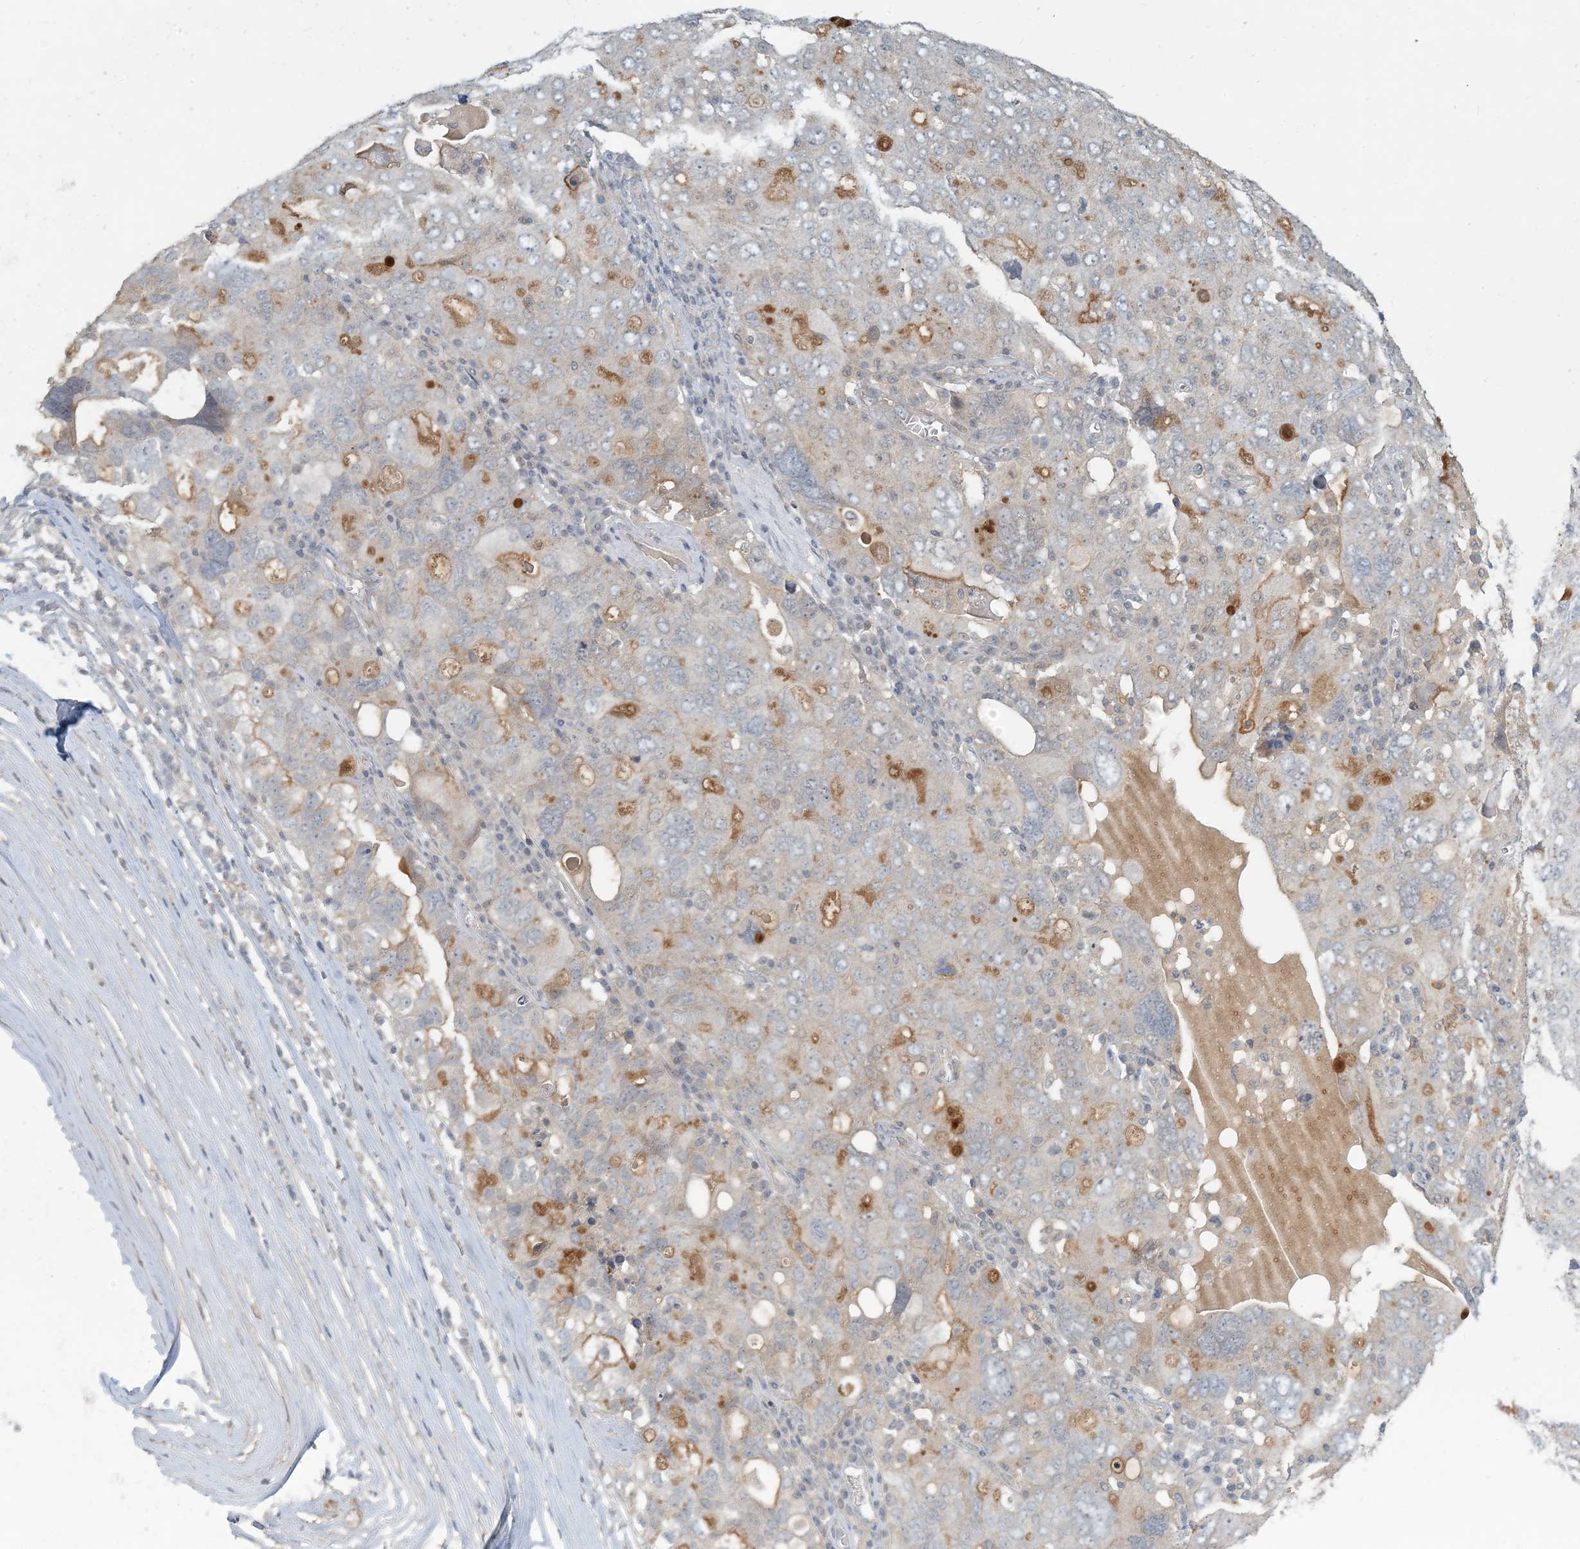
{"staining": {"intensity": "moderate", "quantity": "<25%", "location": "cytoplasmic/membranous"}, "tissue": "ovarian cancer", "cell_type": "Tumor cells", "image_type": "cancer", "snomed": [{"axis": "morphology", "description": "Carcinoma, endometroid"}, {"axis": "topography", "description": "Ovary"}], "caption": "A brown stain labels moderate cytoplasmic/membranous positivity of a protein in ovarian cancer tumor cells.", "gene": "OBI1", "patient": {"sex": "female", "age": 62}}